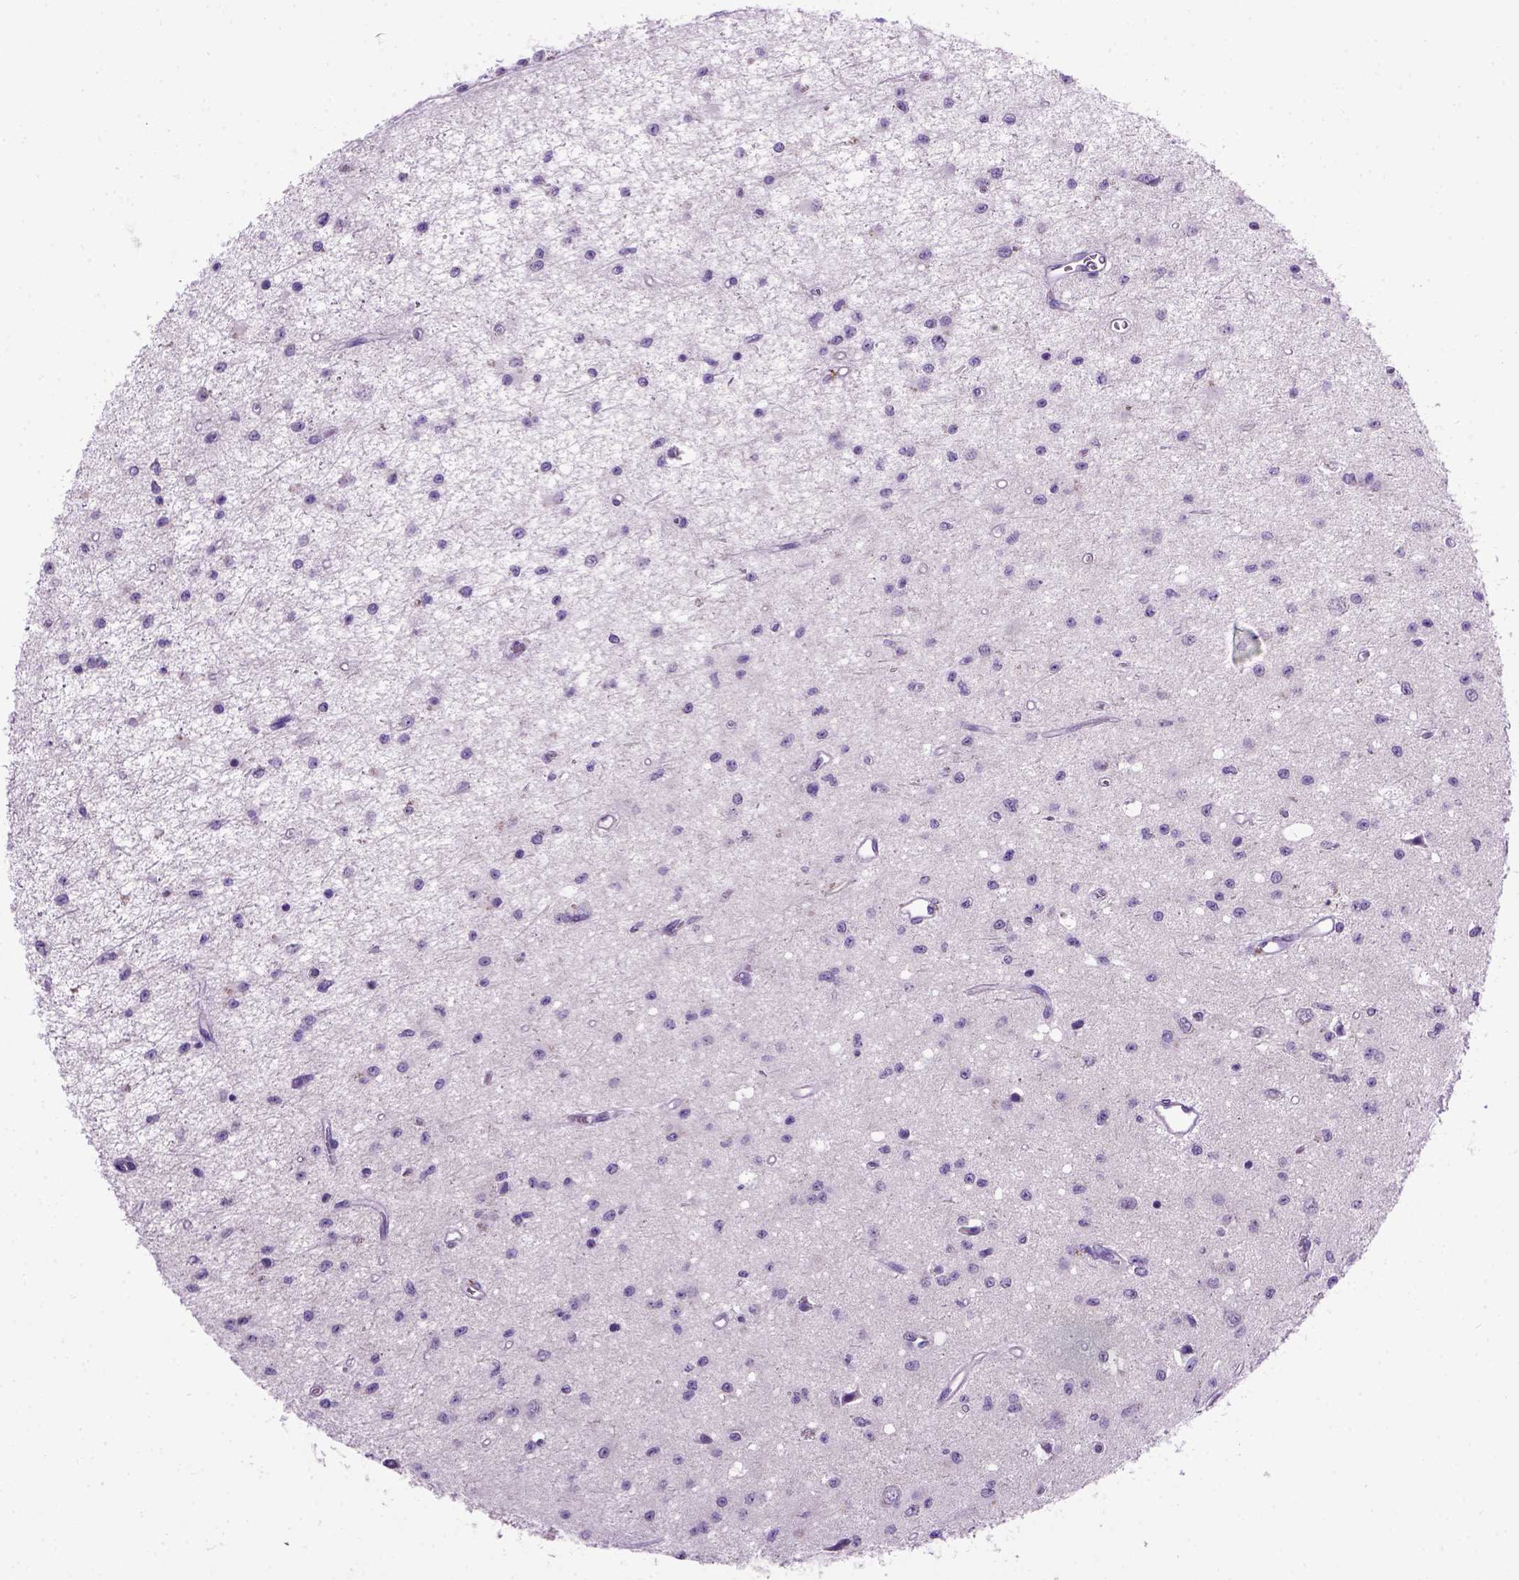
{"staining": {"intensity": "negative", "quantity": "none", "location": "none"}, "tissue": "glioma", "cell_type": "Tumor cells", "image_type": "cancer", "snomed": [{"axis": "morphology", "description": "Glioma, malignant, Low grade"}, {"axis": "topography", "description": "Brain"}], "caption": "The IHC micrograph has no significant expression in tumor cells of malignant glioma (low-grade) tissue.", "gene": "CDH1", "patient": {"sex": "female", "age": 45}}